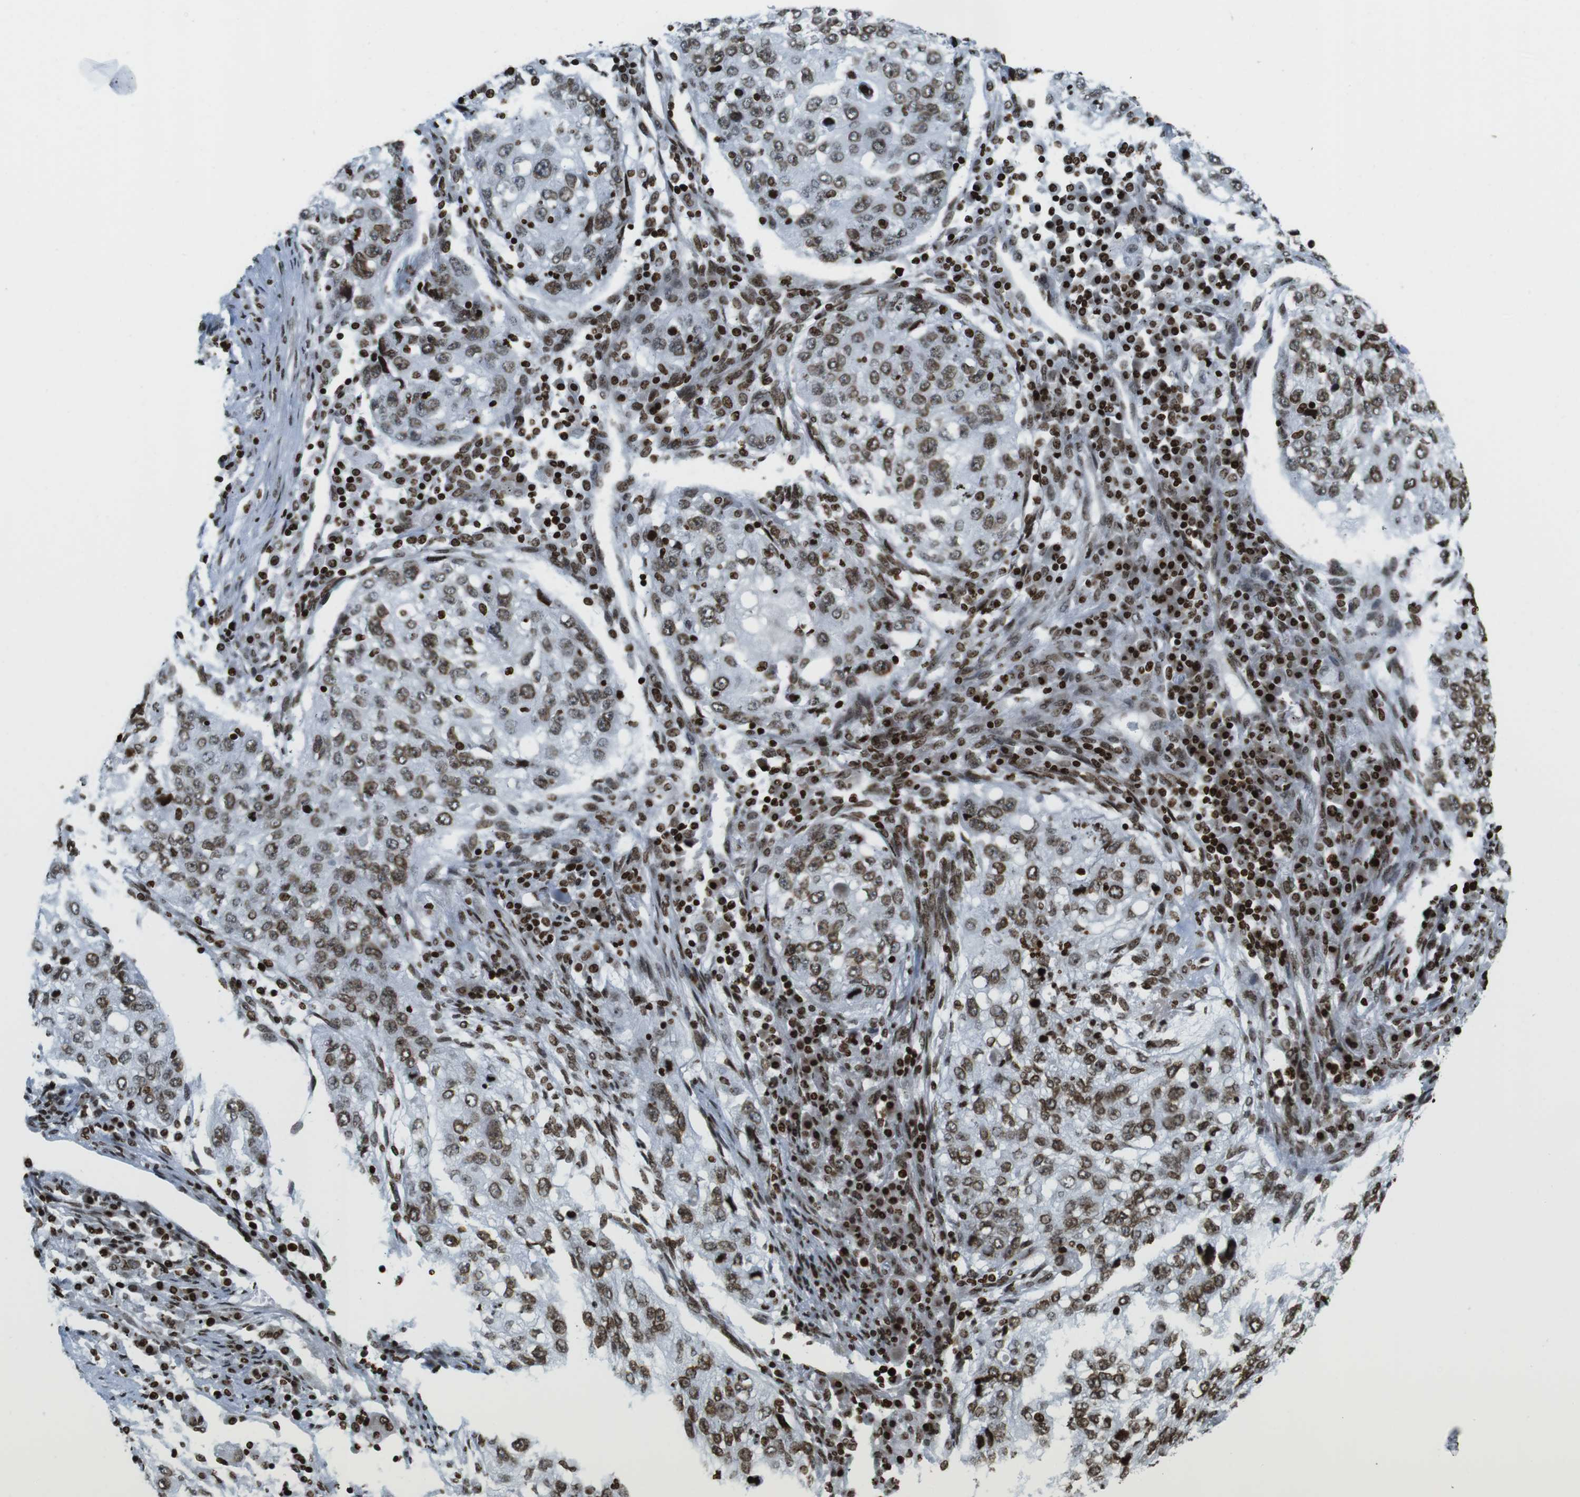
{"staining": {"intensity": "moderate", "quantity": ">75%", "location": "nuclear"}, "tissue": "lung cancer", "cell_type": "Tumor cells", "image_type": "cancer", "snomed": [{"axis": "morphology", "description": "Squamous cell carcinoma, NOS"}, {"axis": "topography", "description": "Lung"}], "caption": "High-magnification brightfield microscopy of lung cancer (squamous cell carcinoma) stained with DAB (brown) and counterstained with hematoxylin (blue). tumor cells exhibit moderate nuclear staining is seen in approximately>75% of cells.", "gene": "H2AC8", "patient": {"sex": "female", "age": 63}}